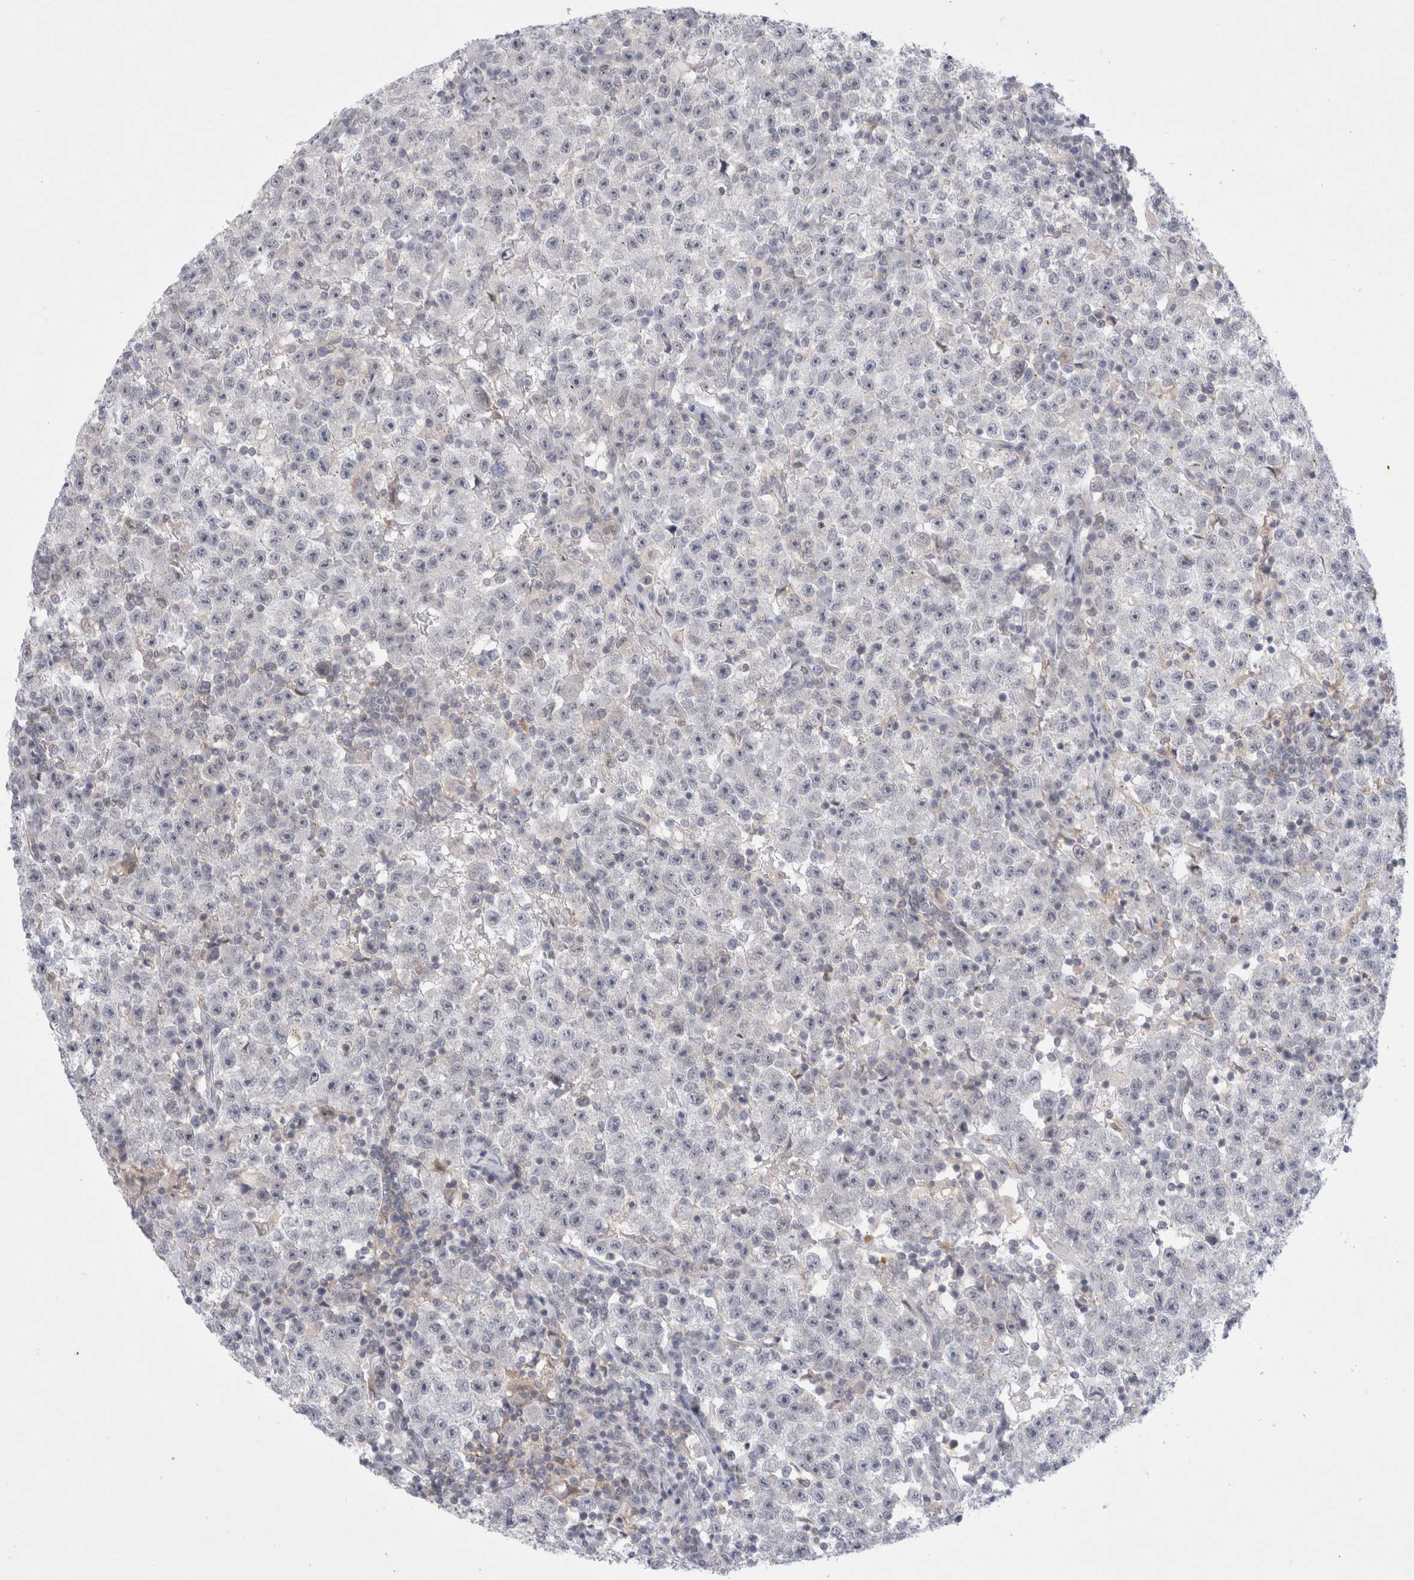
{"staining": {"intensity": "negative", "quantity": "none", "location": "none"}, "tissue": "testis cancer", "cell_type": "Tumor cells", "image_type": "cancer", "snomed": [{"axis": "morphology", "description": "Seminoma, NOS"}, {"axis": "topography", "description": "Testis"}], "caption": "This is an immunohistochemistry image of human seminoma (testis). There is no positivity in tumor cells.", "gene": "CERS5", "patient": {"sex": "male", "age": 22}}